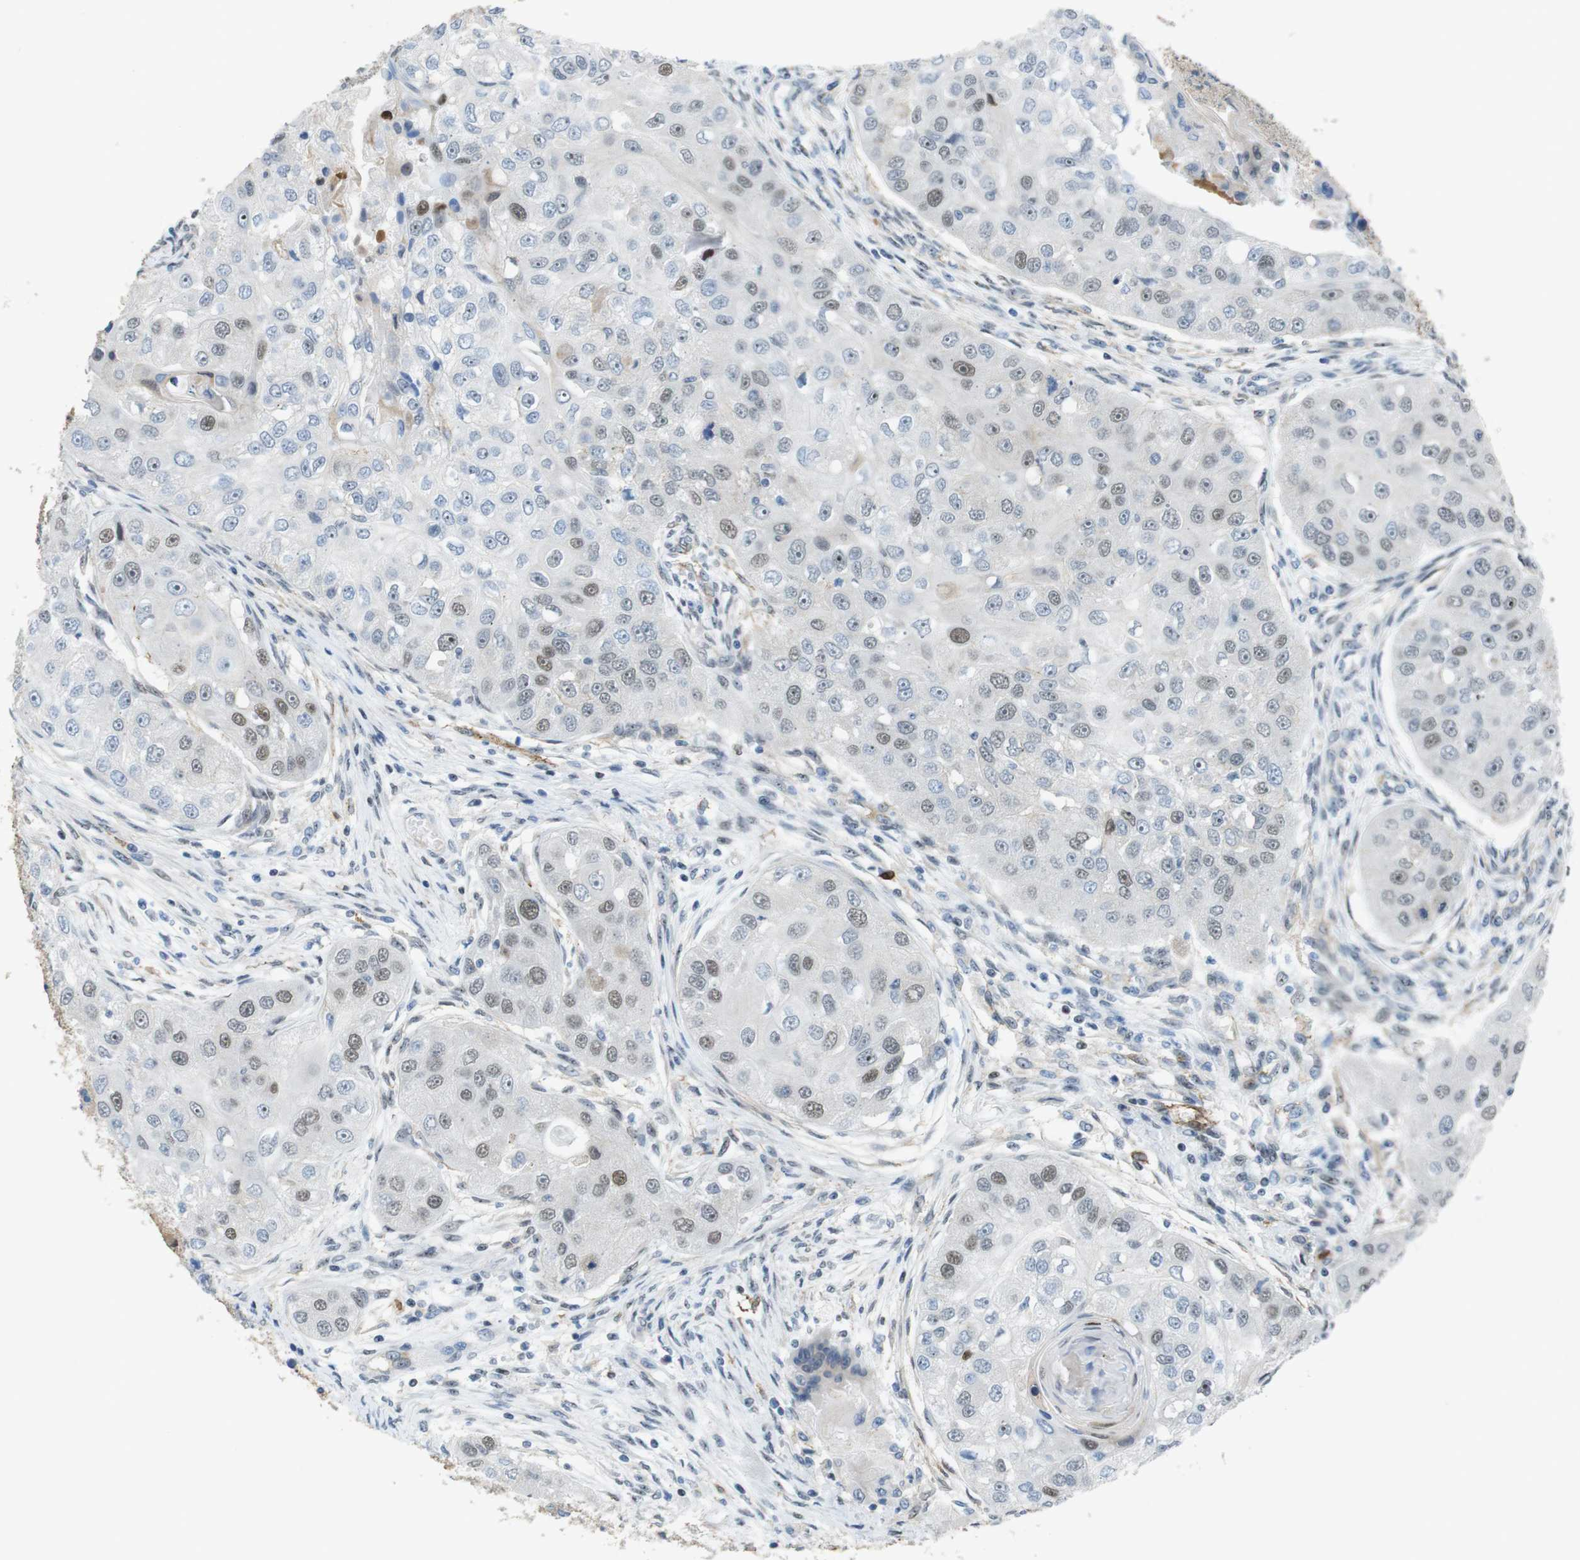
{"staining": {"intensity": "weak", "quantity": "25%-75%", "location": "nuclear"}, "tissue": "head and neck cancer", "cell_type": "Tumor cells", "image_type": "cancer", "snomed": [{"axis": "morphology", "description": "Normal tissue, NOS"}, {"axis": "morphology", "description": "Squamous cell carcinoma, NOS"}, {"axis": "topography", "description": "Skeletal muscle"}, {"axis": "topography", "description": "Head-Neck"}], "caption": "Immunohistochemistry (IHC) image of human head and neck cancer (squamous cell carcinoma) stained for a protein (brown), which shows low levels of weak nuclear positivity in about 25%-75% of tumor cells.", "gene": "TJP3", "patient": {"sex": "male", "age": 51}}